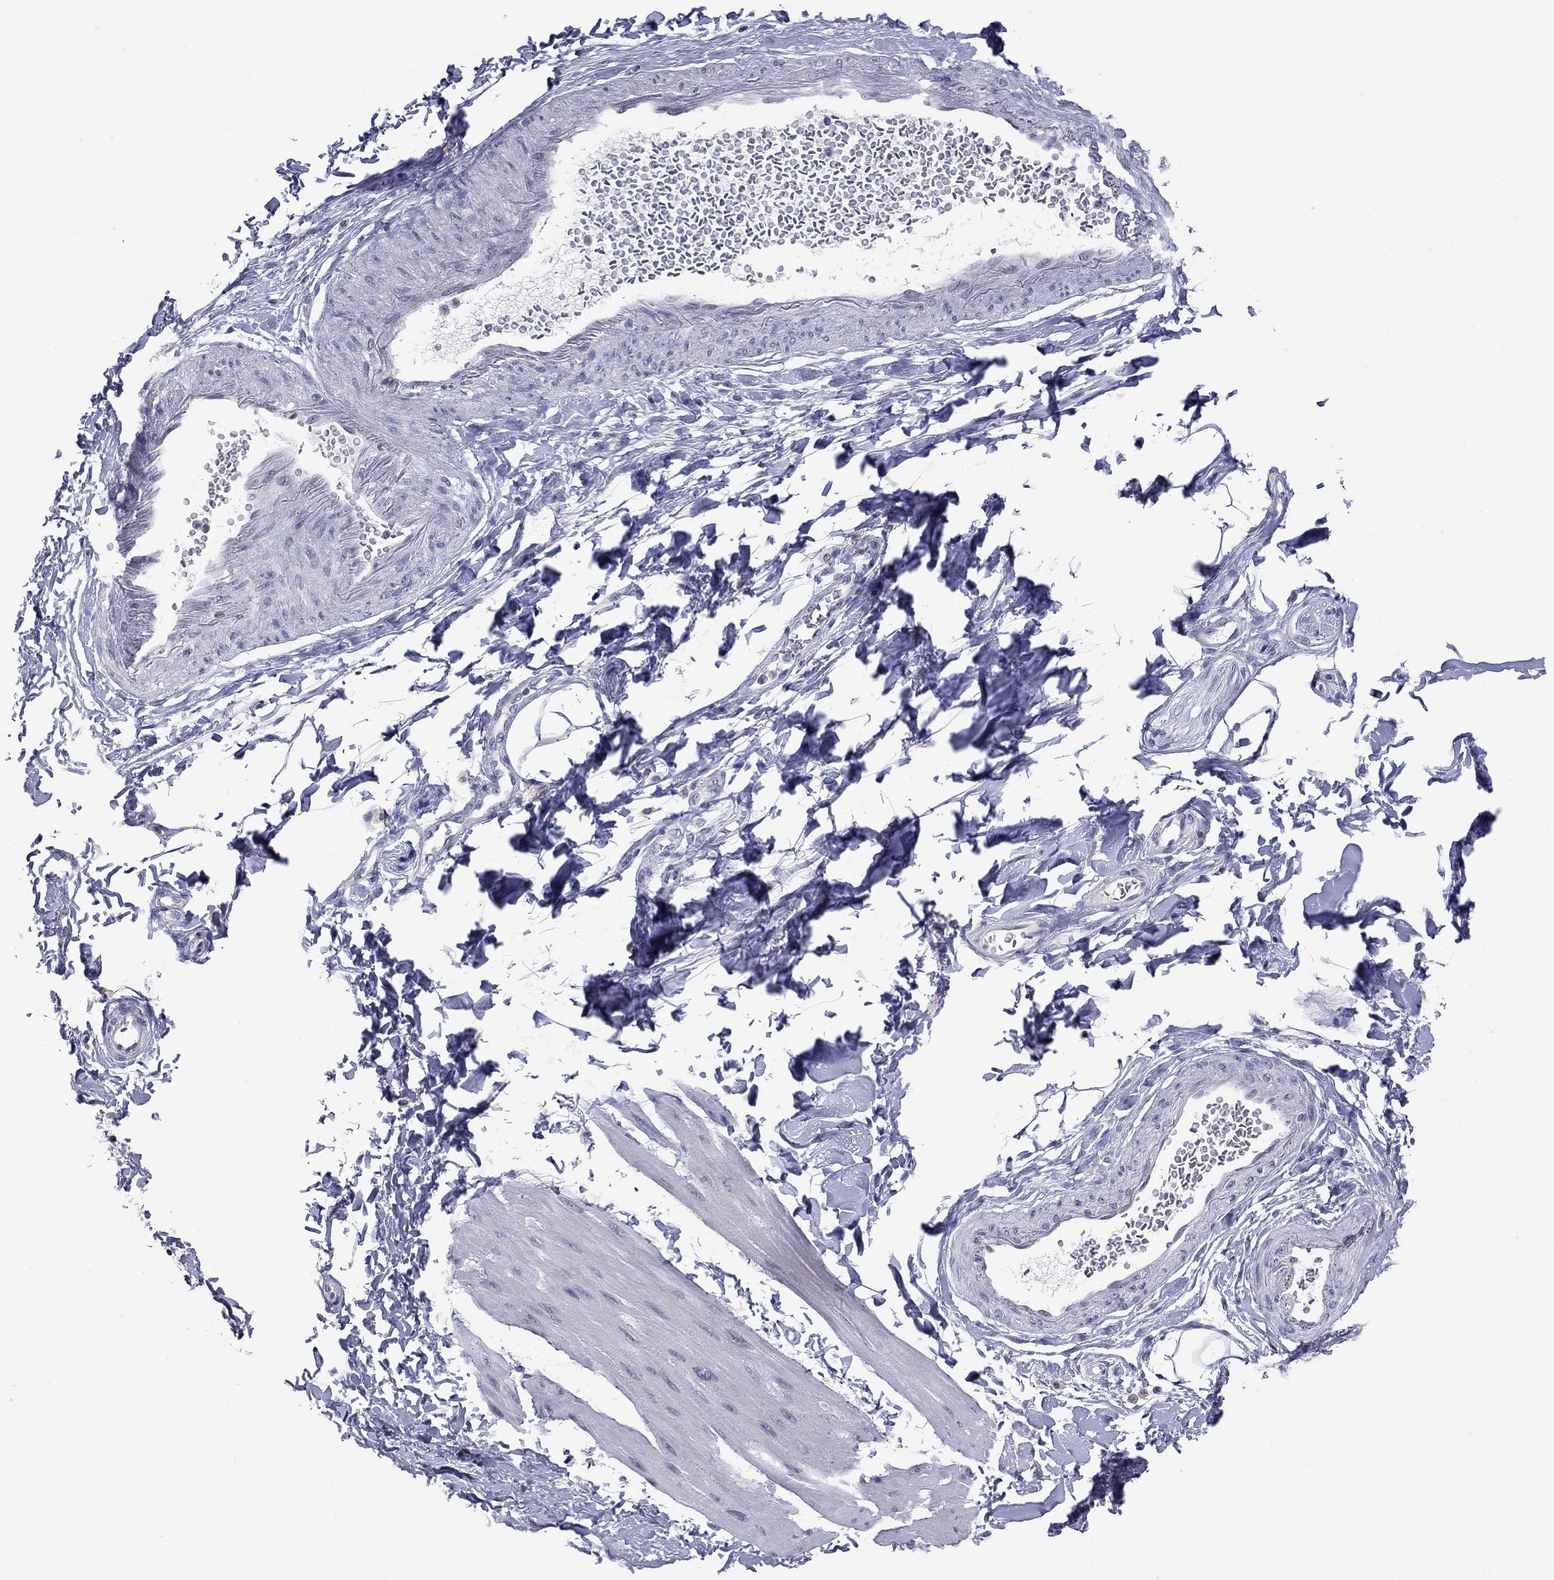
{"staining": {"intensity": "negative", "quantity": "none", "location": "none"}, "tissue": "smooth muscle", "cell_type": "Smooth muscle cells", "image_type": "normal", "snomed": [{"axis": "morphology", "description": "Normal tissue, NOS"}, {"axis": "topography", "description": "Adipose tissue"}, {"axis": "topography", "description": "Smooth muscle"}, {"axis": "topography", "description": "Peripheral nerve tissue"}], "caption": "IHC image of unremarkable human smooth muscle stained for a protein (brown), which displays no expression in smooth muscle cells. (Immunohistochemistry, brightfield microscopy, high magnification).", "gene": "SHOC2", "patient": {"sex": "male", "age": 83}}